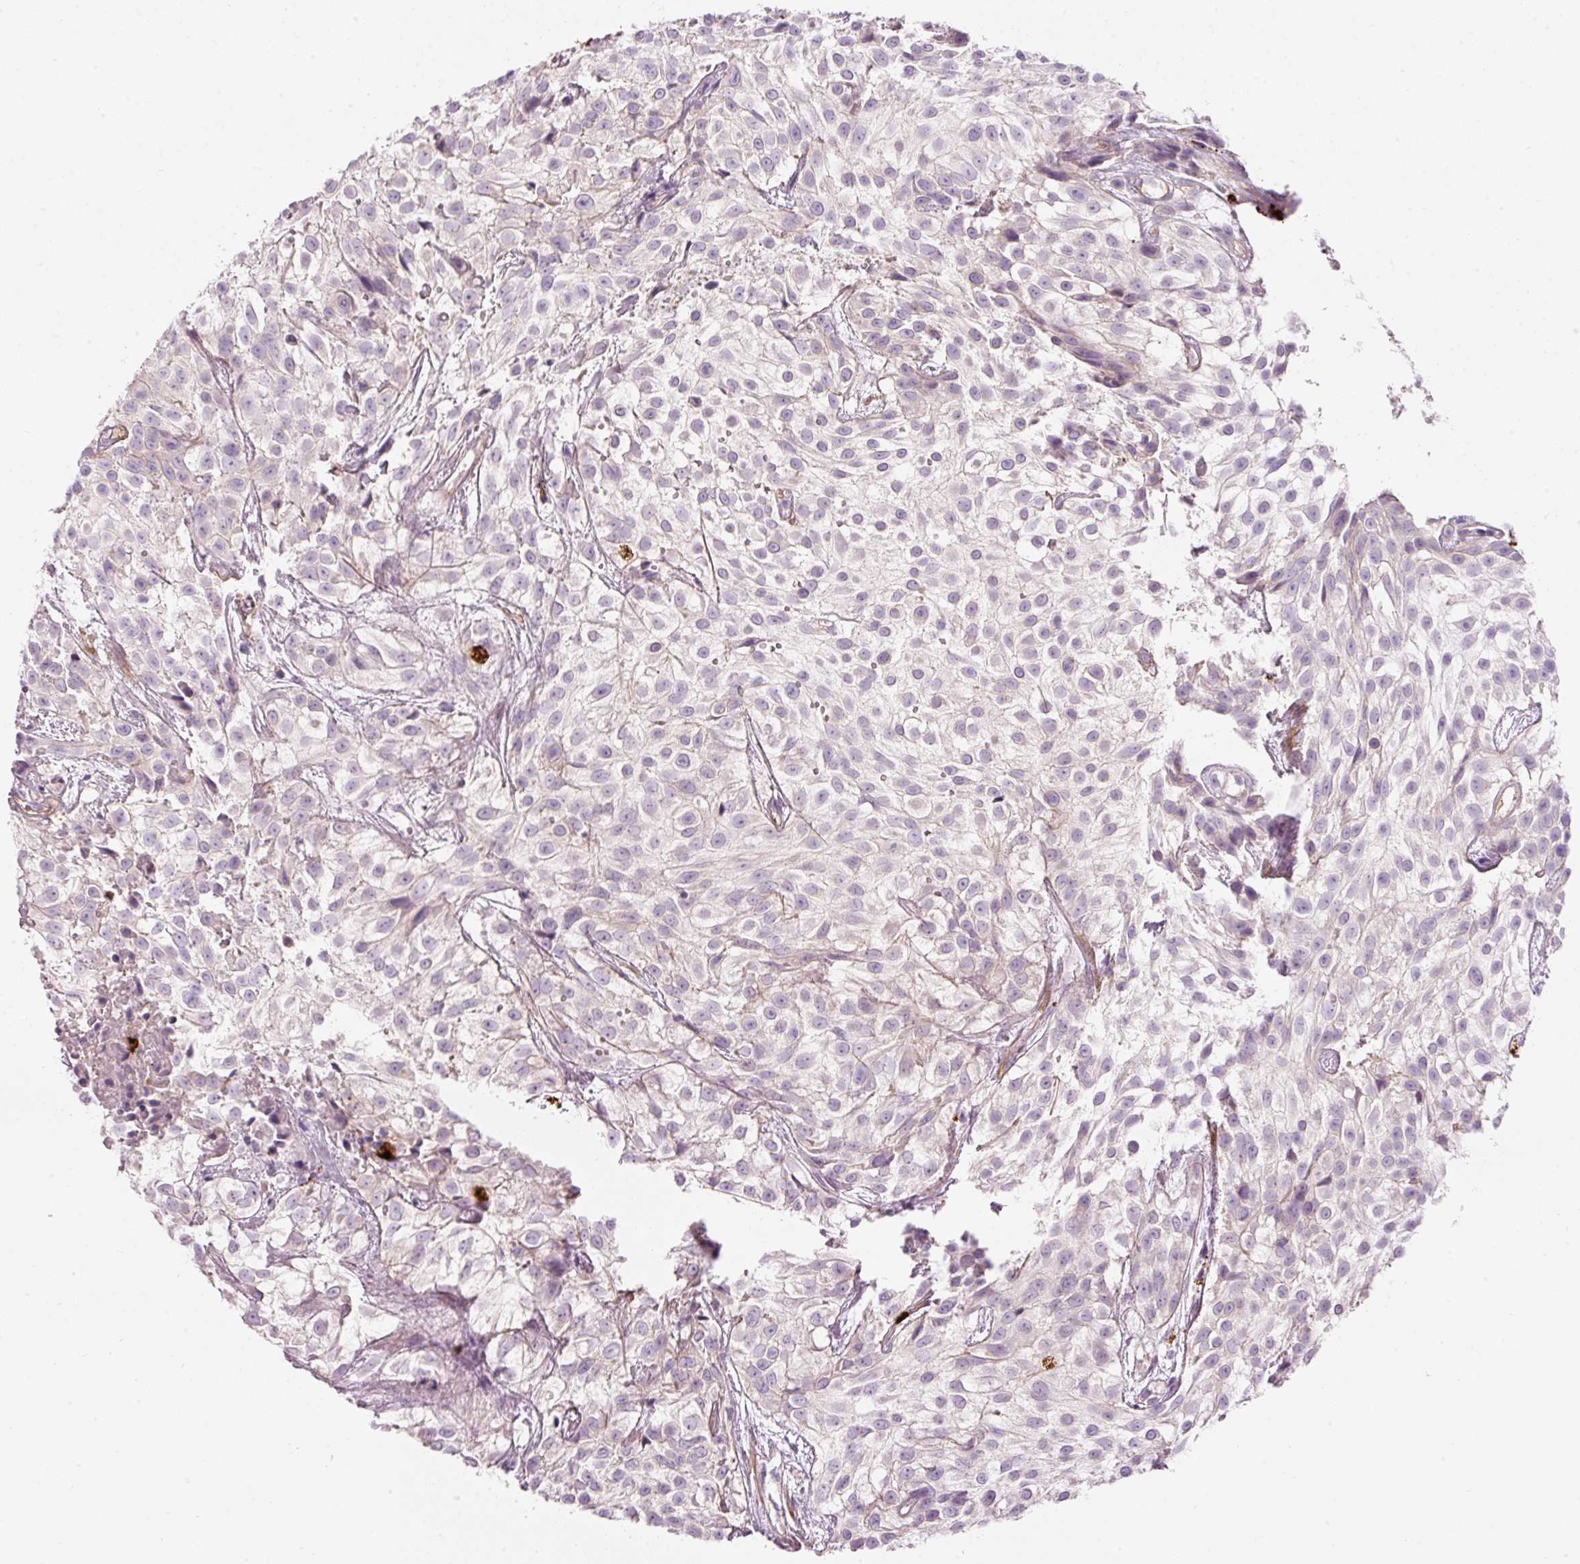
{"staining": {"intensity": "weak", "quantity": "<25%", "location": "cytoplasmic/membranous"}, "tissue": "urothelial cancer", "cell_type": "Tumor cells", "image_type": "cancer", "snomed": [{"axis": "morphology", "description": "Urothelial carcinoma, High grade"}, {"axis": "topography", "description": "Urinary bladder"}], "caption": "Tumor cells show no significant positivity in urothelial carcinoma (high-grade).", "gene": "MAP3K3", "patient": {"sex": "male", "age": 56}}